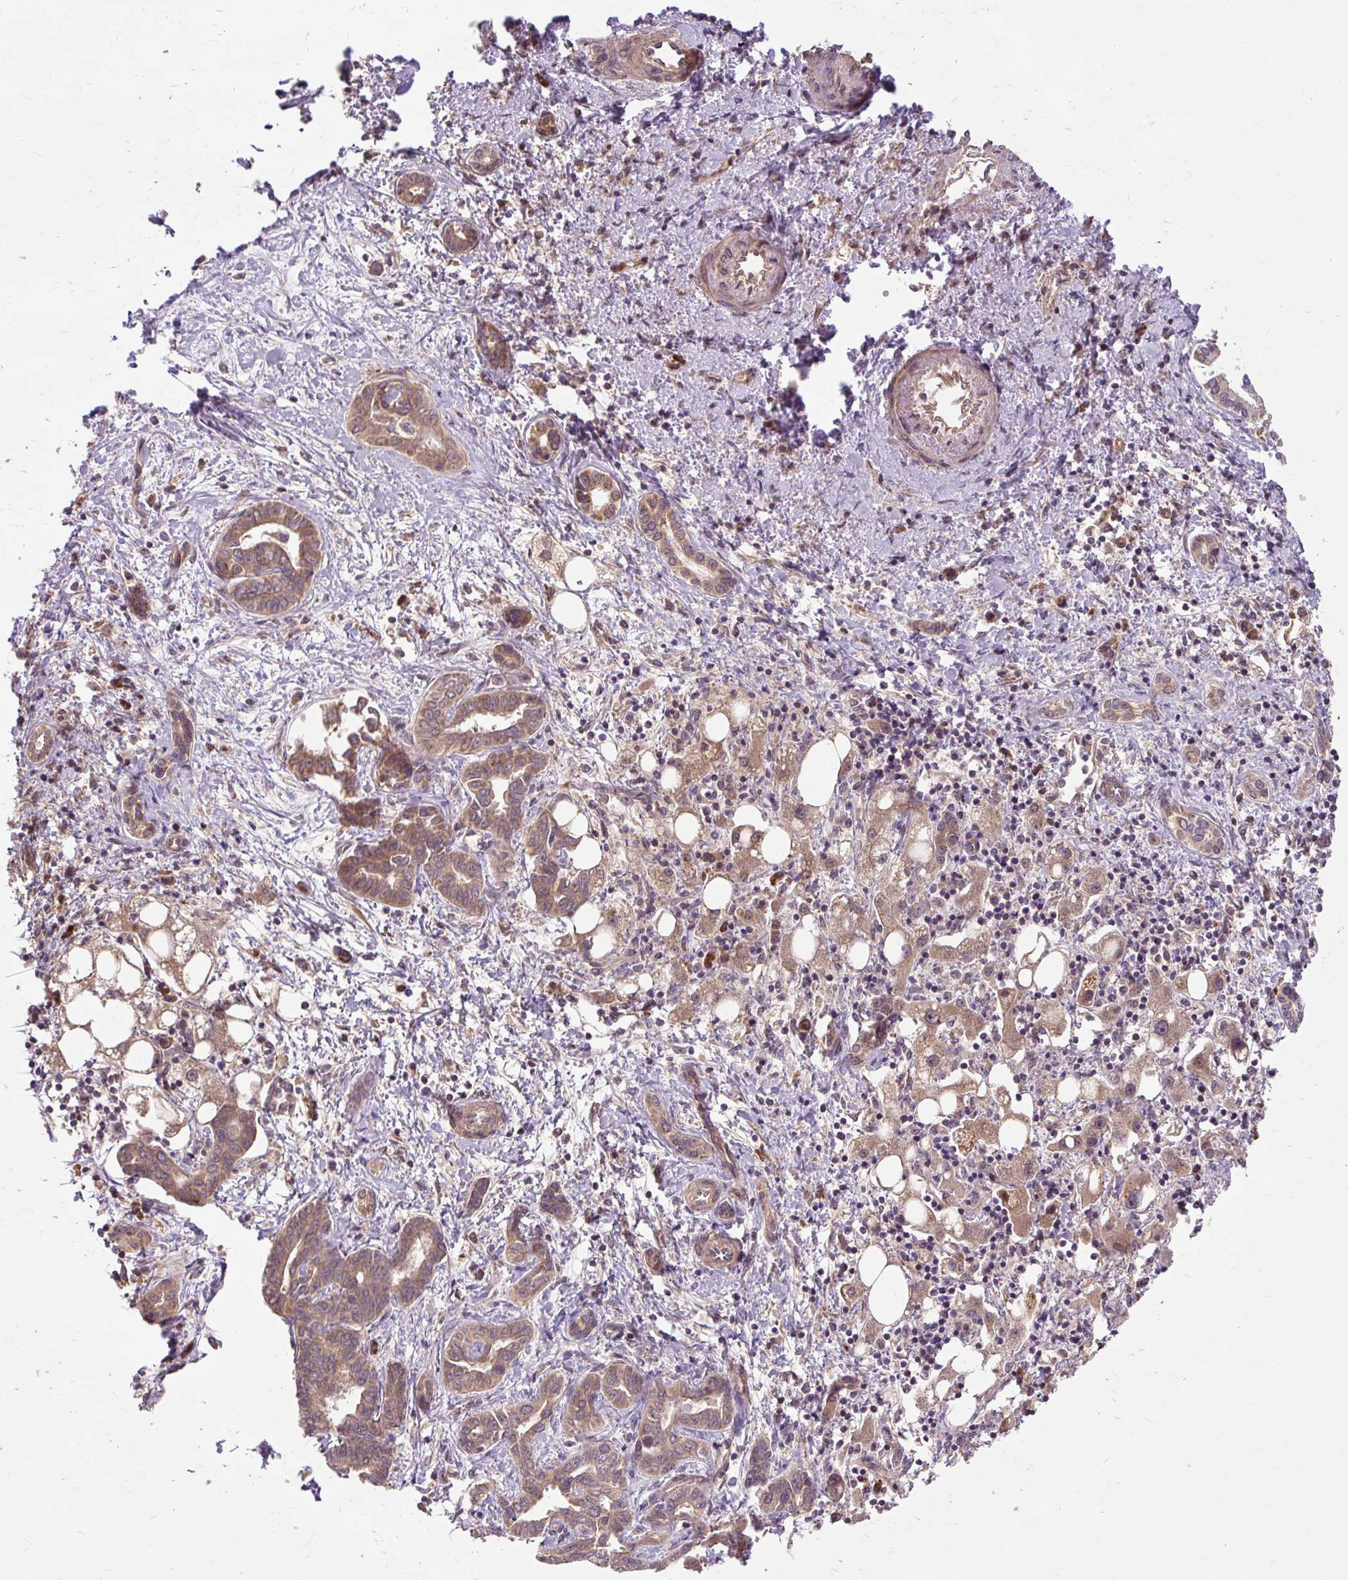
{"staining": {"intensity": "moderate", "quantity": ">75%", "location": "cytoplasmic/membranous"}, "tissue": "liver cancer", "cell_type": "Tumor cells", "image_type": "cancer", "snomed": [{"axis": "morphology", "description": "Cholangiocarcinoma"}, {"axis": "topography", "description": "Liver"}], "caption": "Moderate cytoplasmic/membranous staining is seen in about >75% of tumor cells in cholangiocarcinoma (liver).", "gene": "FLRT1", "patient": {"sex": "female", "age": 77}}